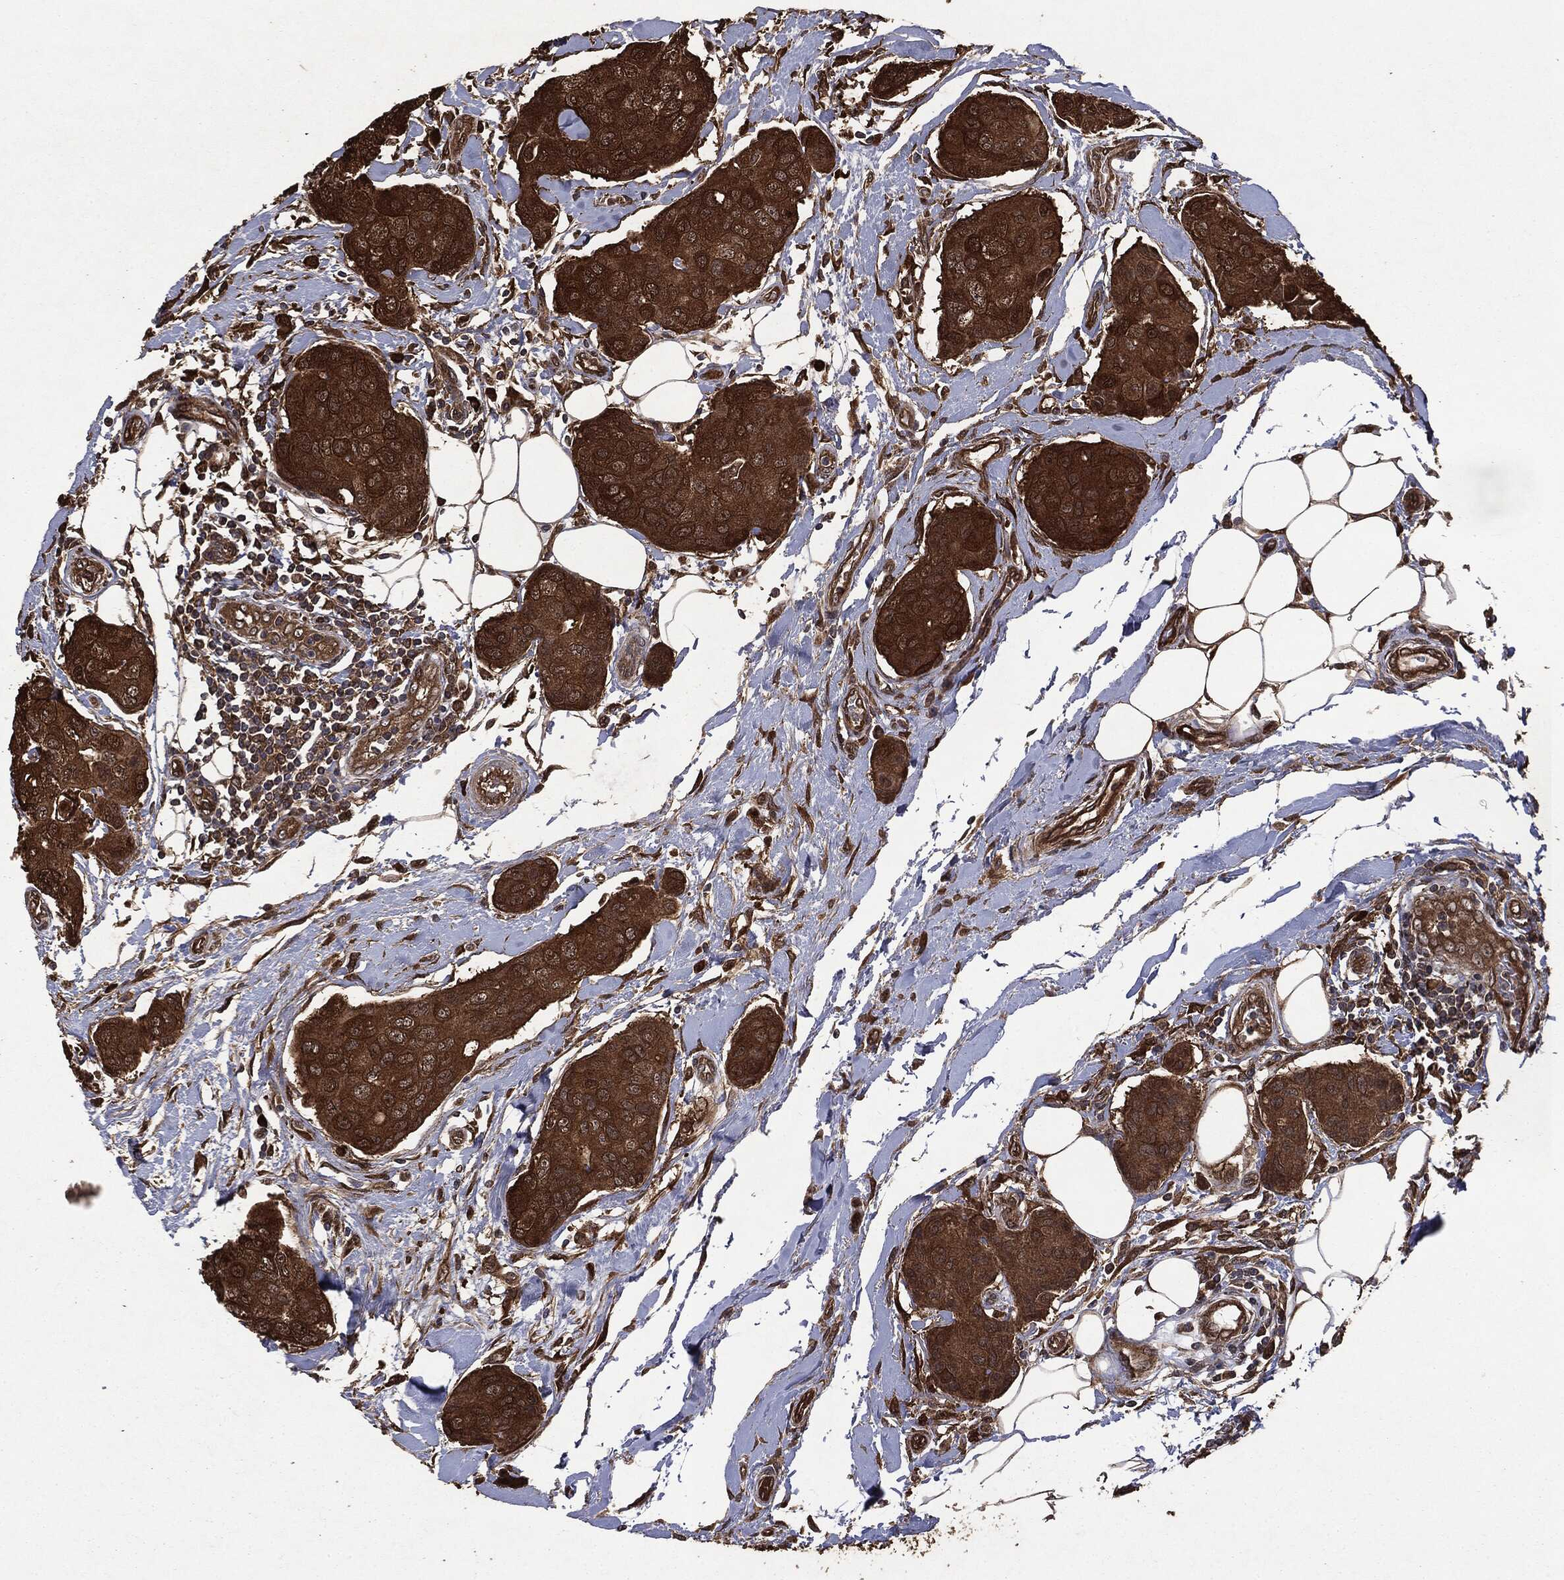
{"staining": {"intensity": "strong", "quantity": ">75%", "location": "cytoplasmic/membranous"}, "tissue": "breast cancer", "cell_type": "Tumor cells", "image_type": "cancer", "snomed": [{"axis": "morphology", "description": "Duct carcinoma"}, {"axis": "topography", "description": "Breast"}, {"axis": "topography", "description": "Lymph node"}], "caption": "Breast infiltrating ductal carcinoma stained for a protein (brown) shows strong cytoplasmic/membranous positive expression in approximately >75% of tumor cells.", "gene": "NME1", "patient": {"sex": "female", "age": 80}}